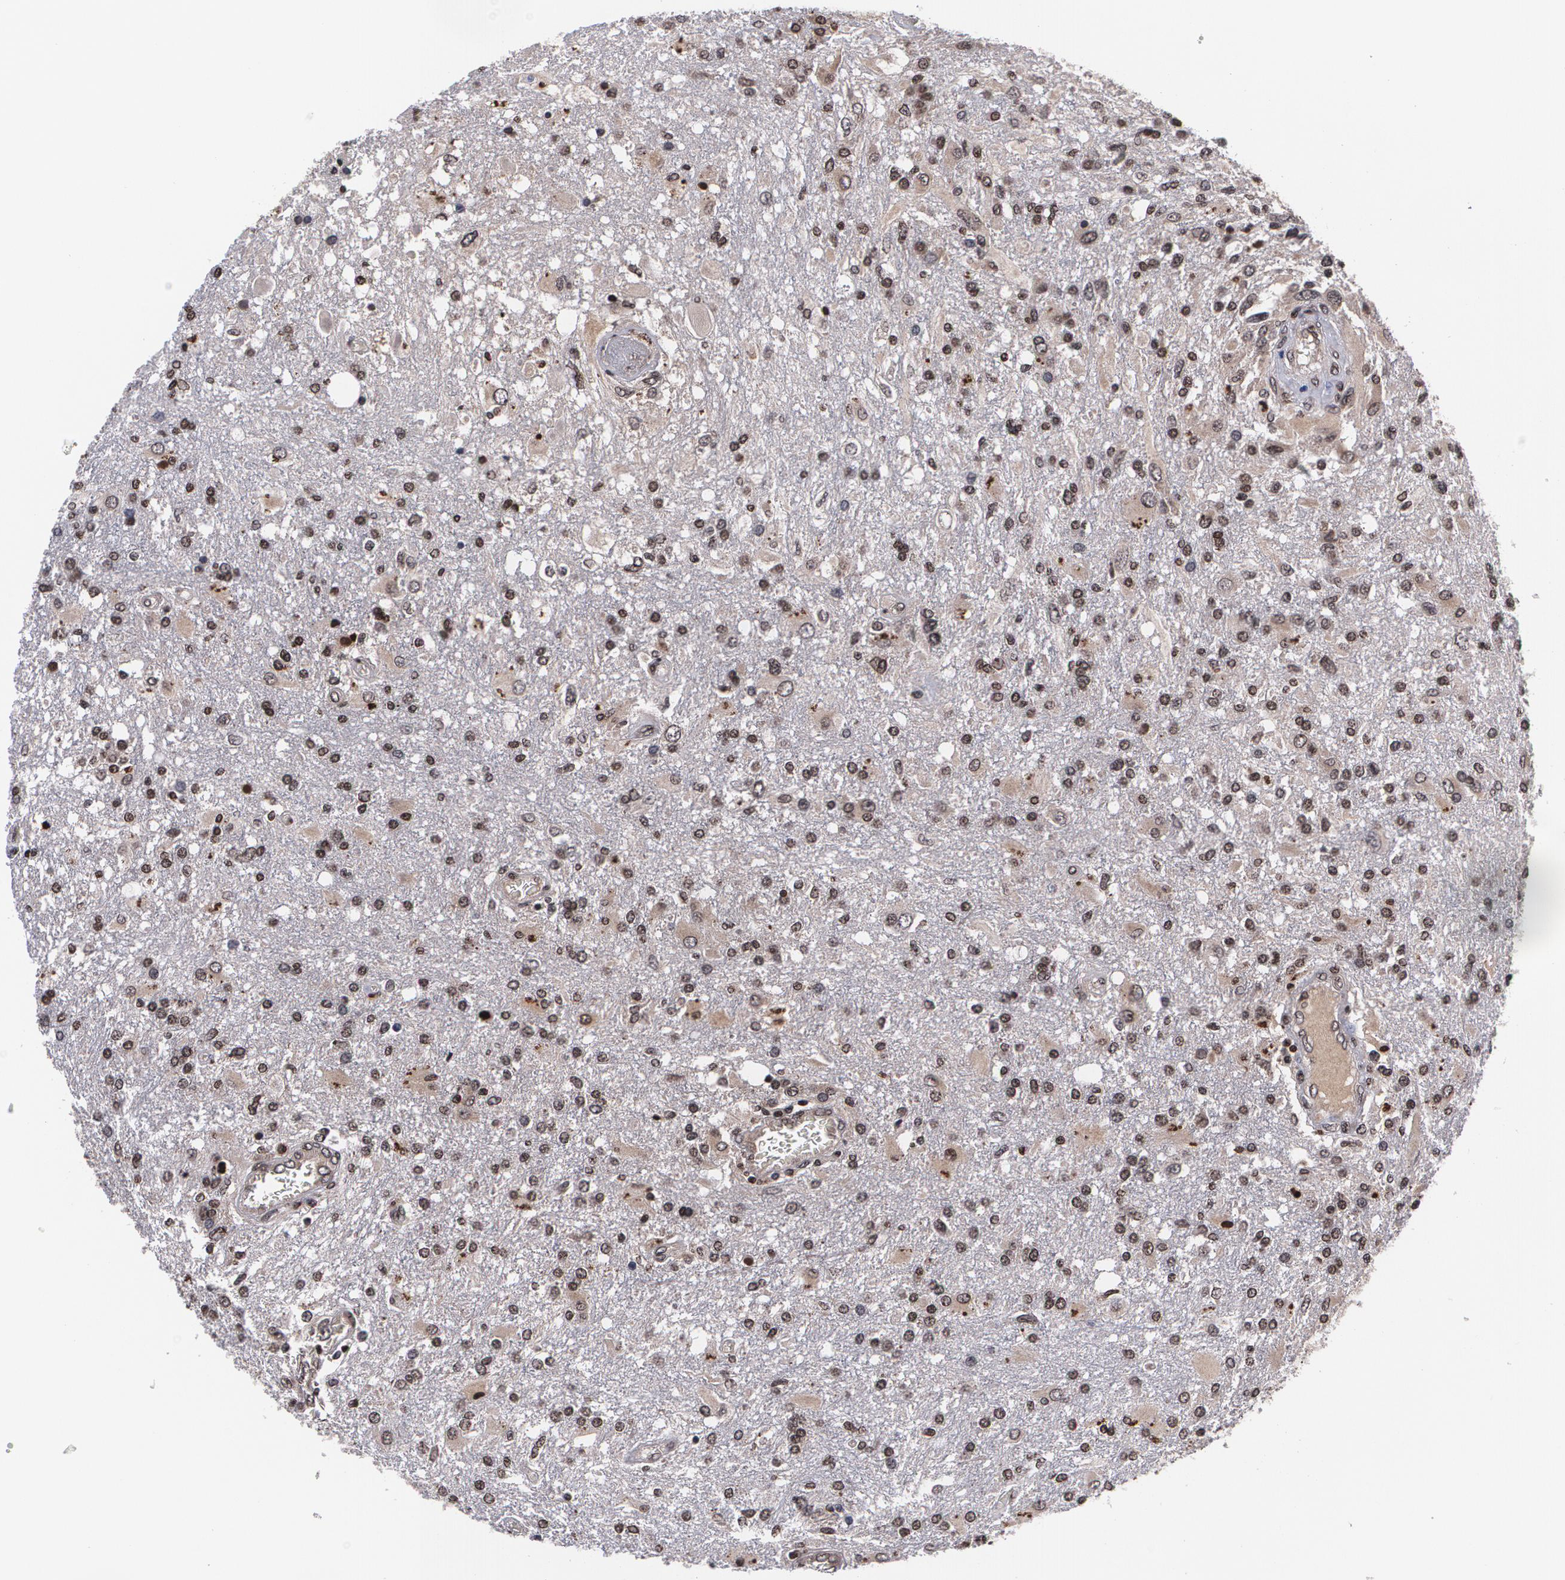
{"staining": {"intensity": "moderate", "quantity": "25%-75%", "location": "cytoplasmic/membranous,nuclear"}, "tissue": "glioma", "cell_type": "Tumor cells", "image_type": "cancer", "snomed": [{"axis": "morphology", "description": "Glioma, malignant, High grade"}, {"axis": "topography", "description": "Cerebral cortex"}], "caption": "Immunohistochemistry (DAB) staining of malignant glioma (high-grade) demonstrates moderate cytoplasmic/membranous and nuclear protein expression in approximately 25%-75% of tumor cells.", "gene": "MVP", "patient": {"sex": "male", "age": 79}}